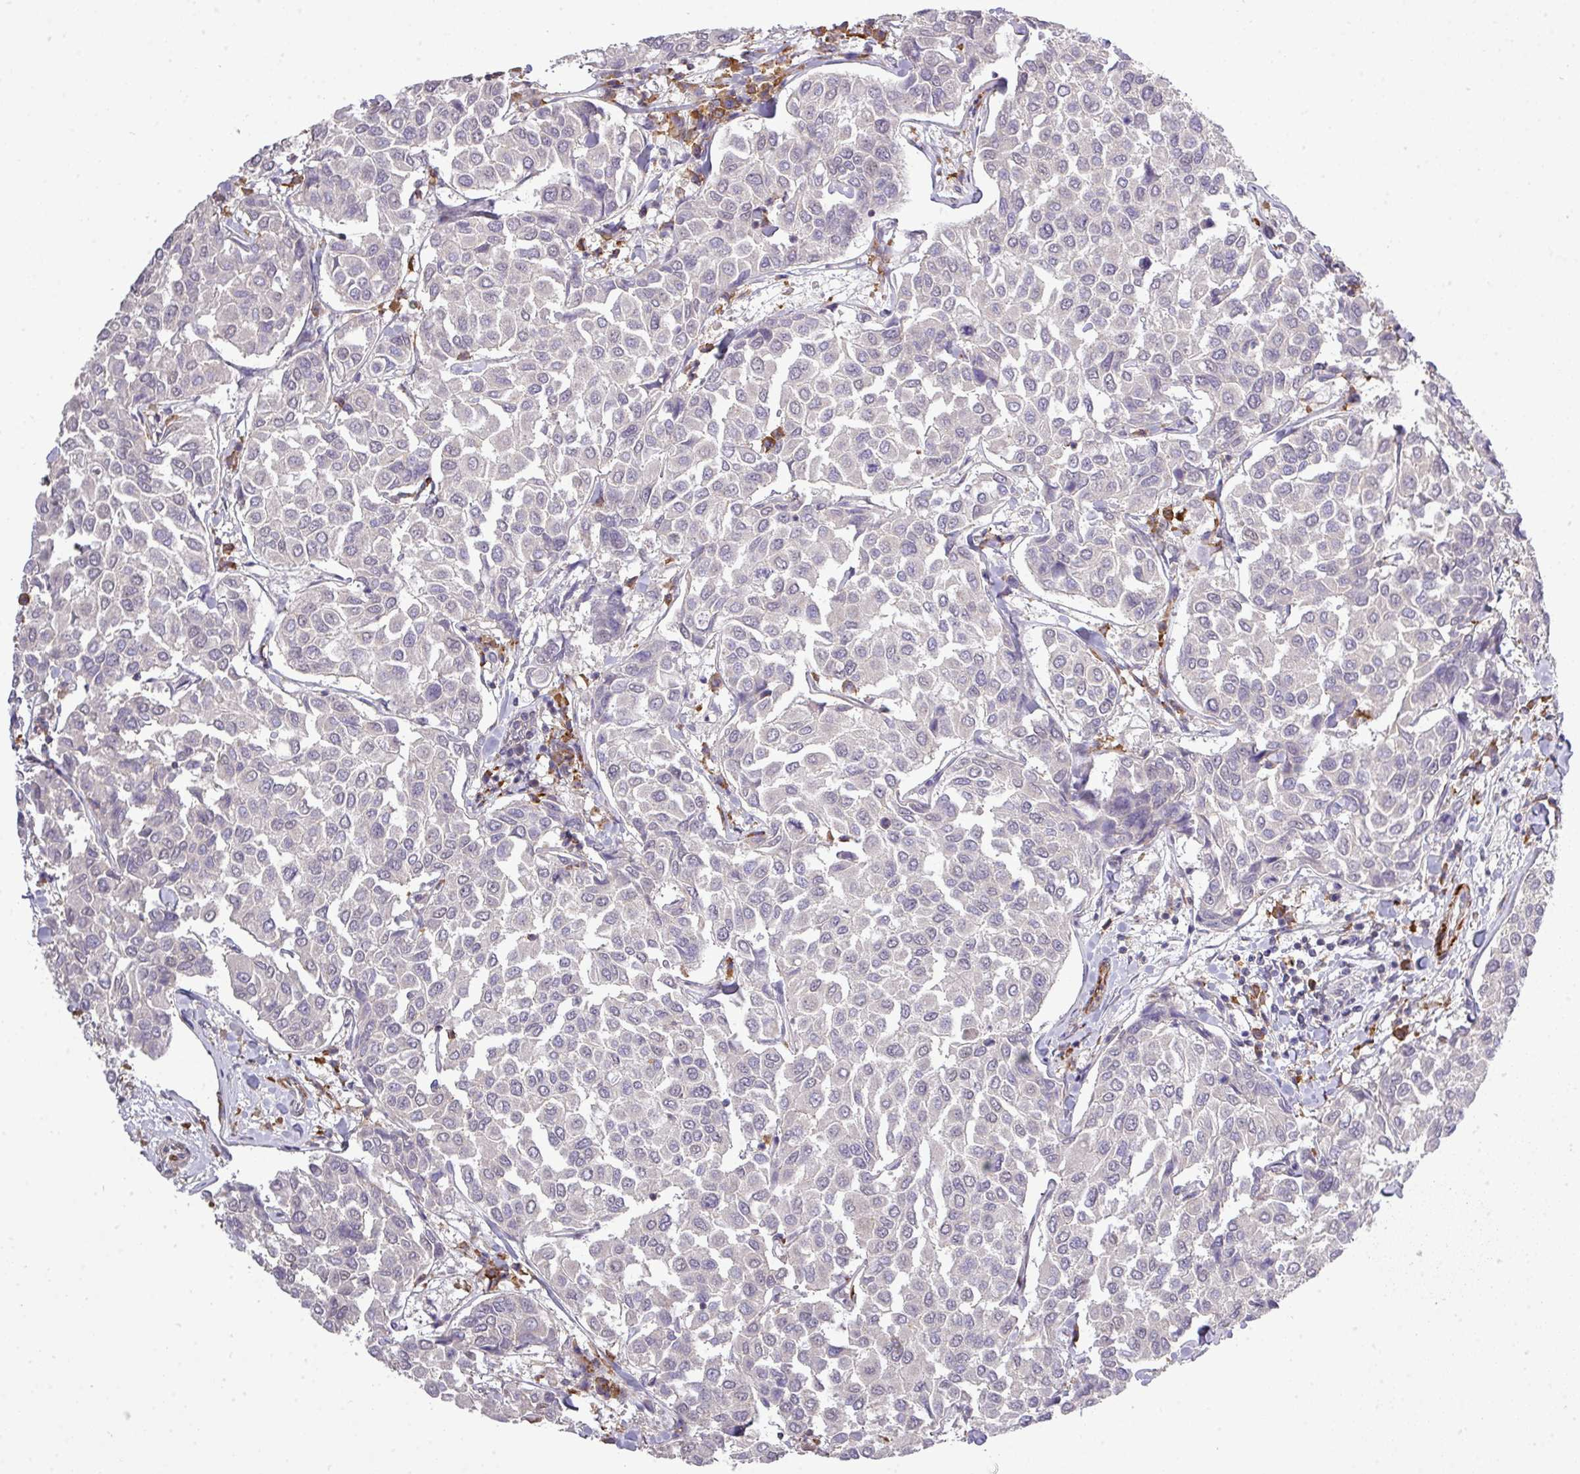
{"staining": {"intensity": "negative", "quantity": "none", "location": "none"}, "tissue": "breast cancer", "cell_type": "Tumor cells", "image_type": "cancer", "snomed": [{"axis": "morphology", "description": "Duct carcinoma"}, {"axis": "topography", "description": "Breast"}], "caption": "Breast cancer was stained to show a protein in brown. There is no significant positivity in tumor cells.", "gene": "TPRA1", "patient": {"sex": "female", "age": 55}}